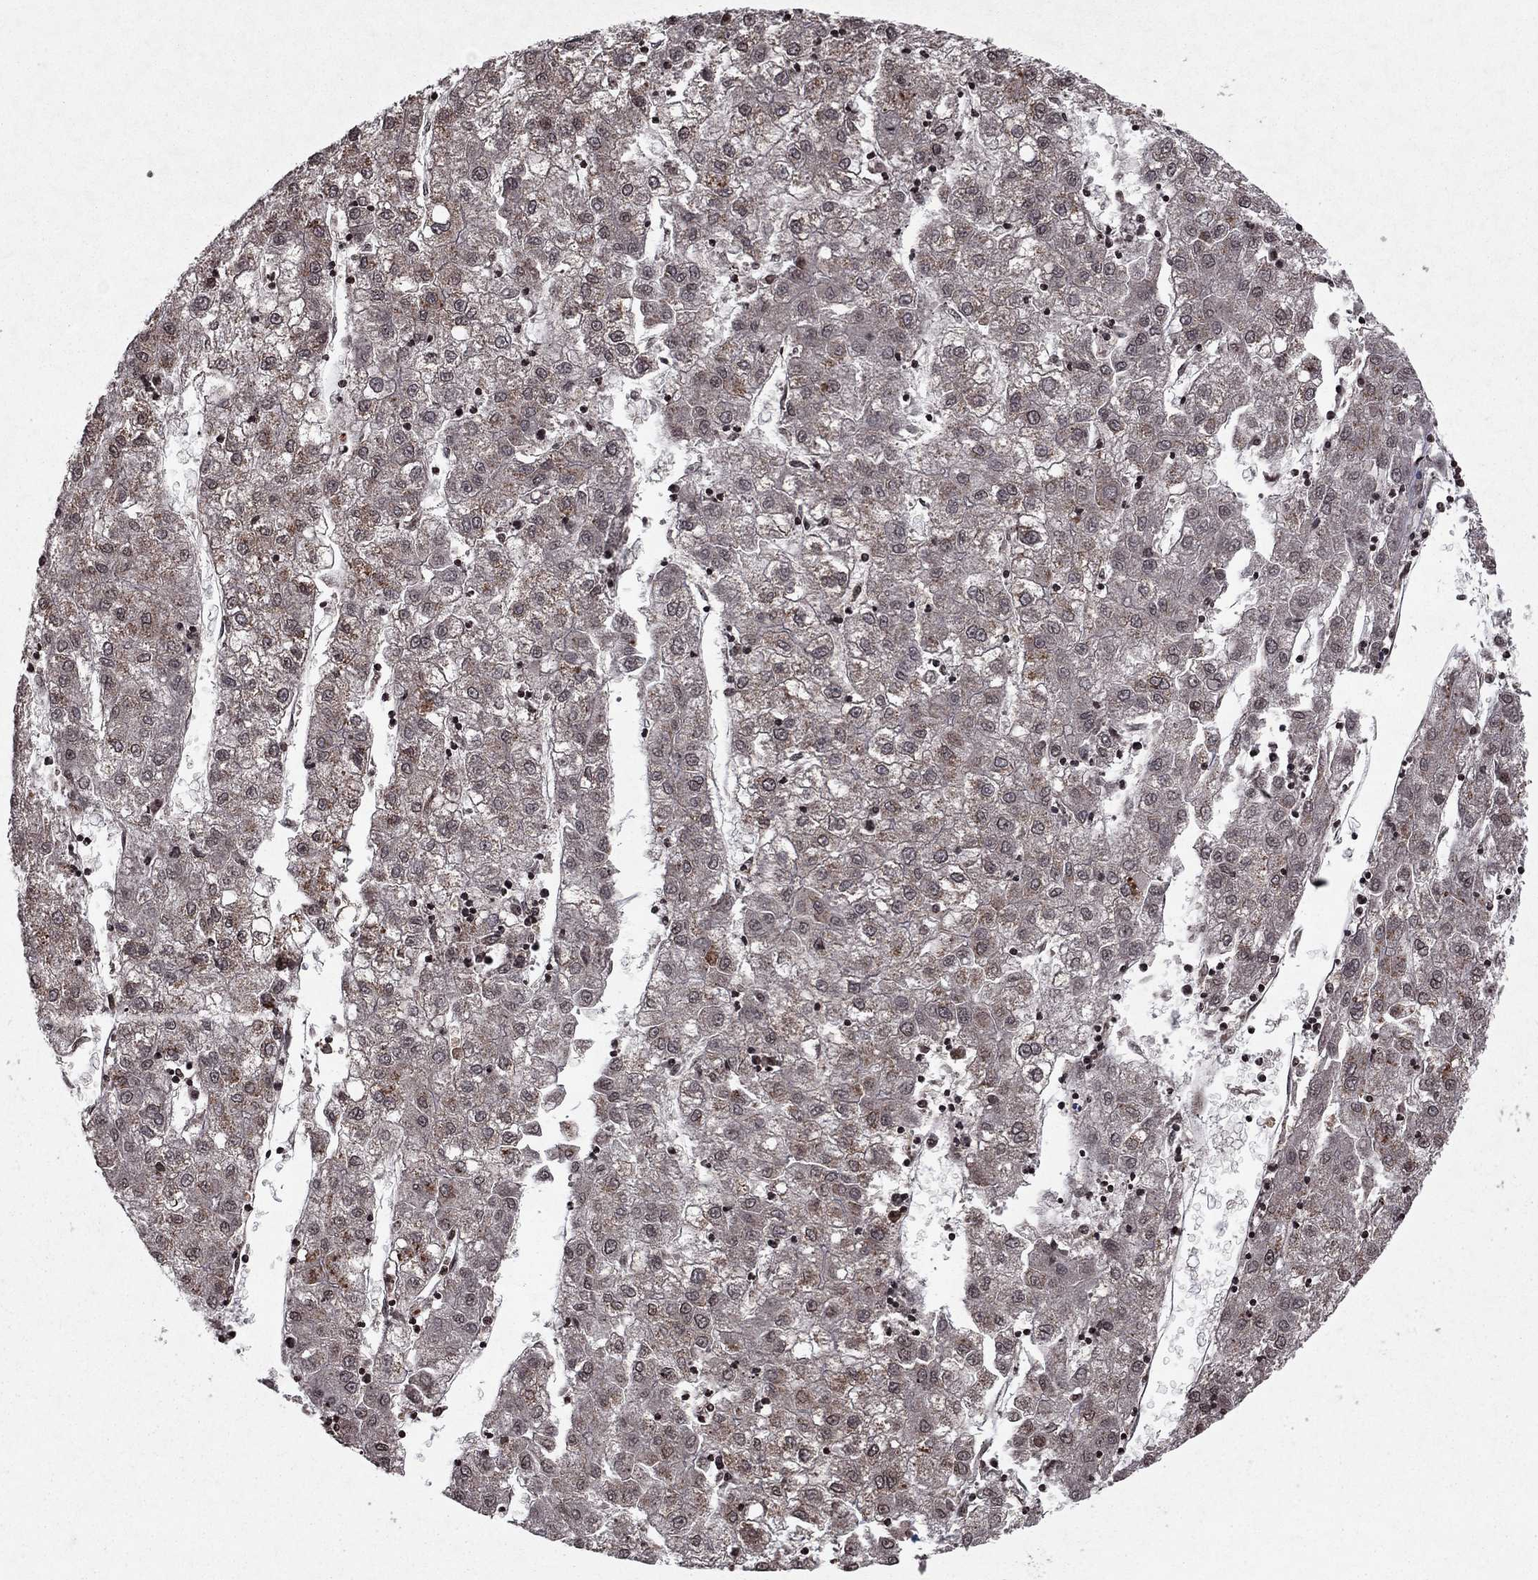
{"staining": {"intensity": "moderate", "quantity": "<25%", "location": "cytoplasmic/membranous"}, "tissue": "liver cancer", "cell_type": "Tumor cells", "image_type": "cancer", "snomed": [{"axis": "morphology", "description": "Carcinoma, Hepatocellular, NOS"}, {"axis": "topography", "description": "Liver"}], "caption": "Immunohistochemical staining of human liver cancer (hepatocellular carcinoma) shows low levels of moderate cytoplasmic/membranous staining in approximately <25% of tumor cells.", "gene": "SORBS1", "patient": {"sex": "male", "age": 72}}